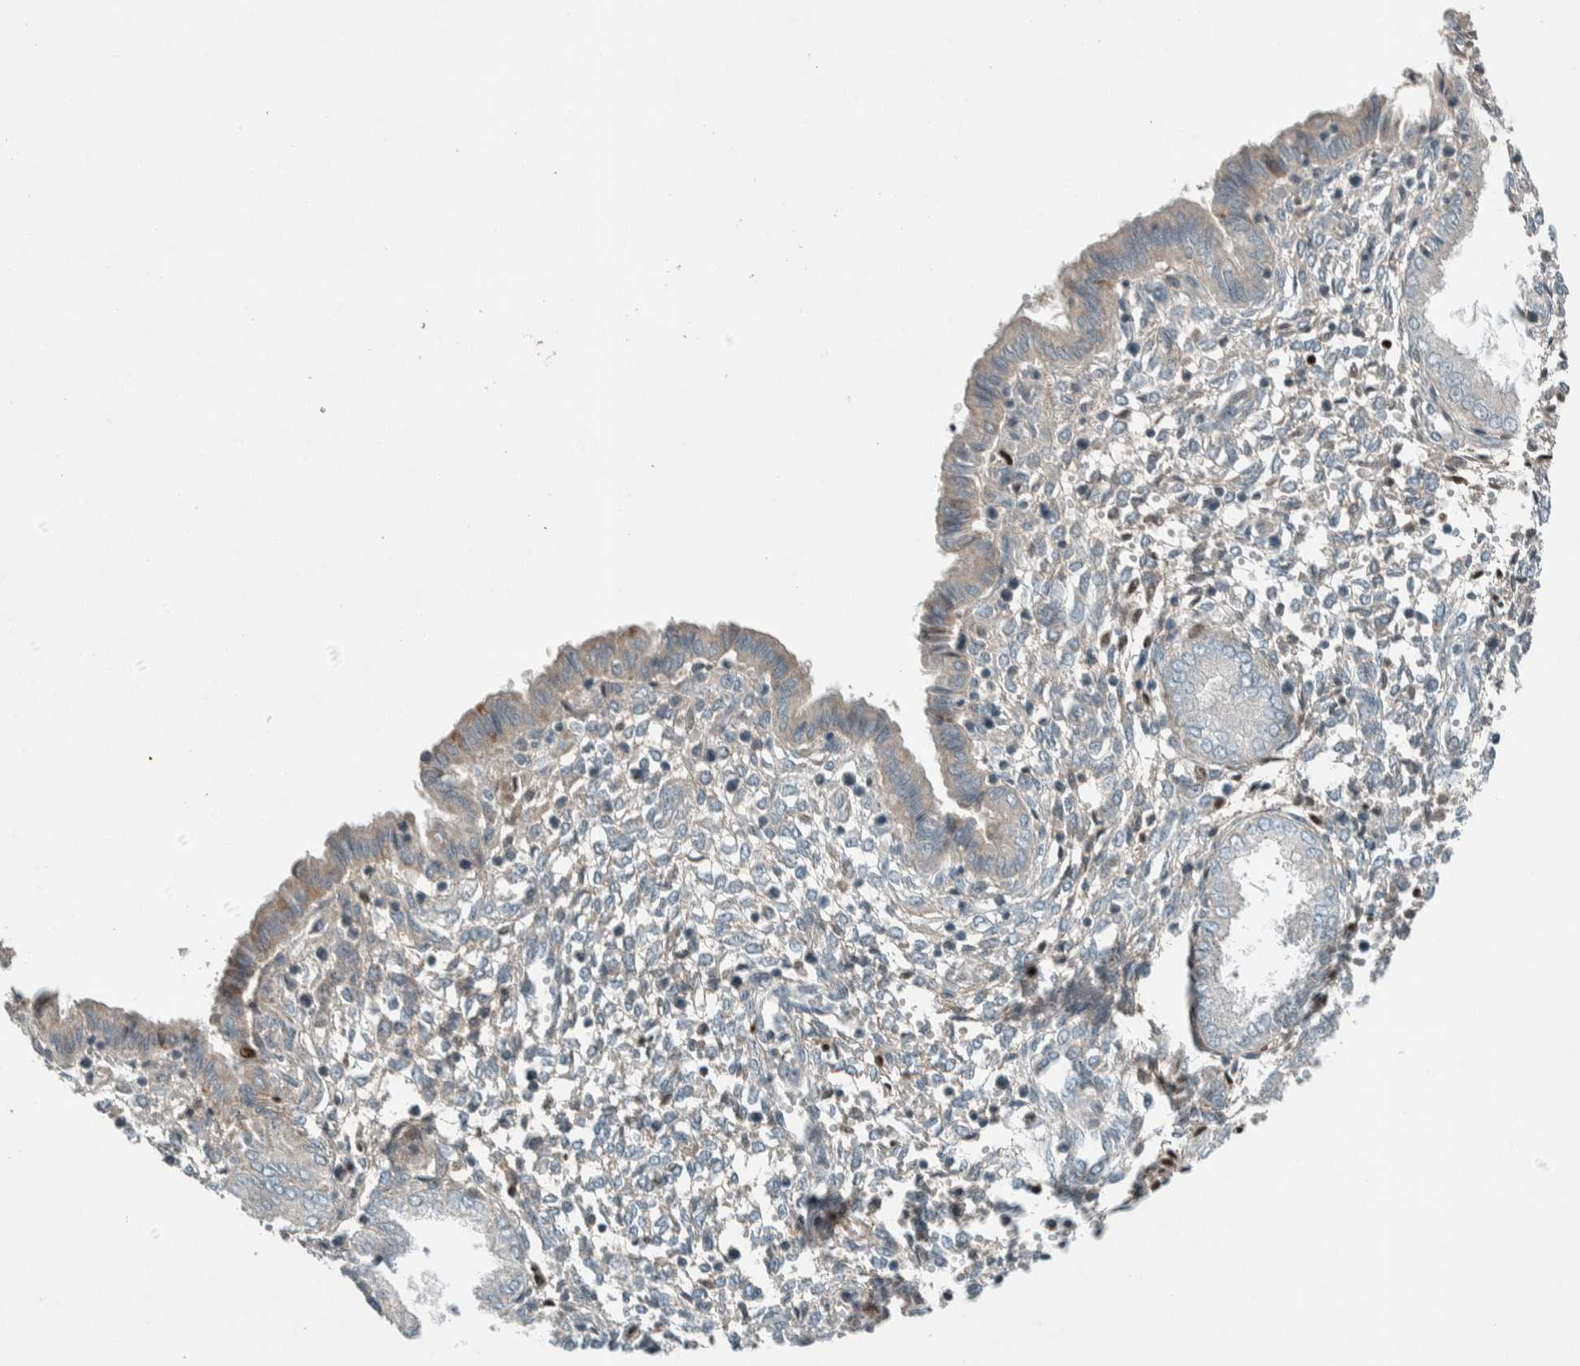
{"staining": {"intensity": "negative", "quantity": "none", "location": "none"}, "tissue": "endometrium", "cell_type": "Cells in endometrial stroma", "image_type": "normal", "snomed": [{"axis": "morphology", "description": "Normal tissue, NOS"}, {"axis": "topography", "description": "Endometrium"}], "caption": "Immunohistochemistry of unremarkable human endometrium demonstrates no staining in cells in endometrial stroma. (Brightfield microscopy of DAB (3,3'-diaminobenzidine) immunohistochemistry at high magnification).", "gene": "CERCAM", "patient": {"sex": "female", "age": 33}}